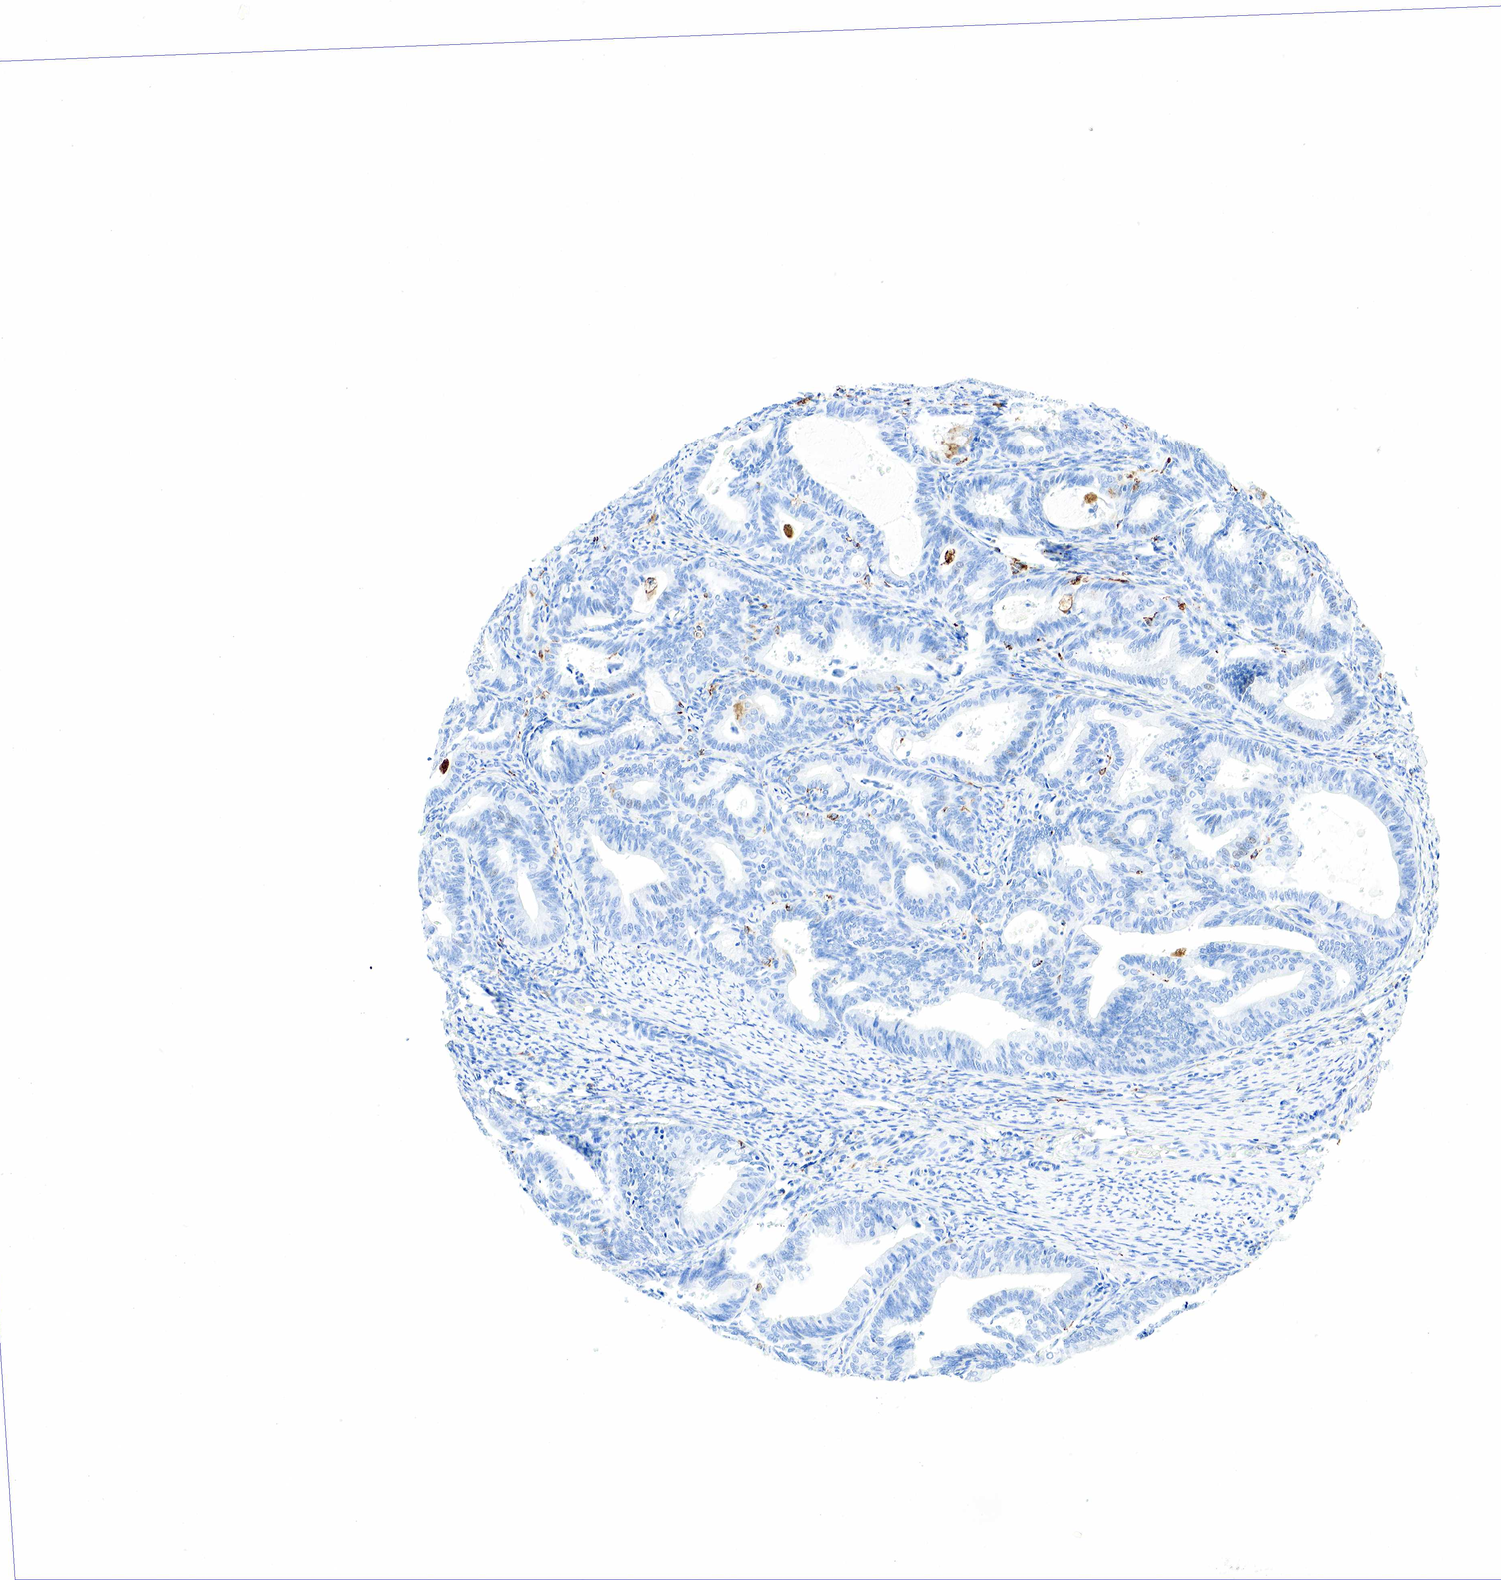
{"staining": {"intensity": "negative", "quantity": "none", "location": "none"}, "tissue": "endometrial cancer", "cell_type": "Tumor cells", "image_type": "cancer", "snomed": [{"axis": "morphology", "description": "Adenocarcinoma, NOS"}, {"axis": "topography", "description": "Endometrium"}], "caption": "DAB immunohistochemical staining of adenocarcinoma (endometrial) demonstrates no significant expression in tumor cells.", "gene": "CD68", "patient": {"sex": "female", "age": 63}}